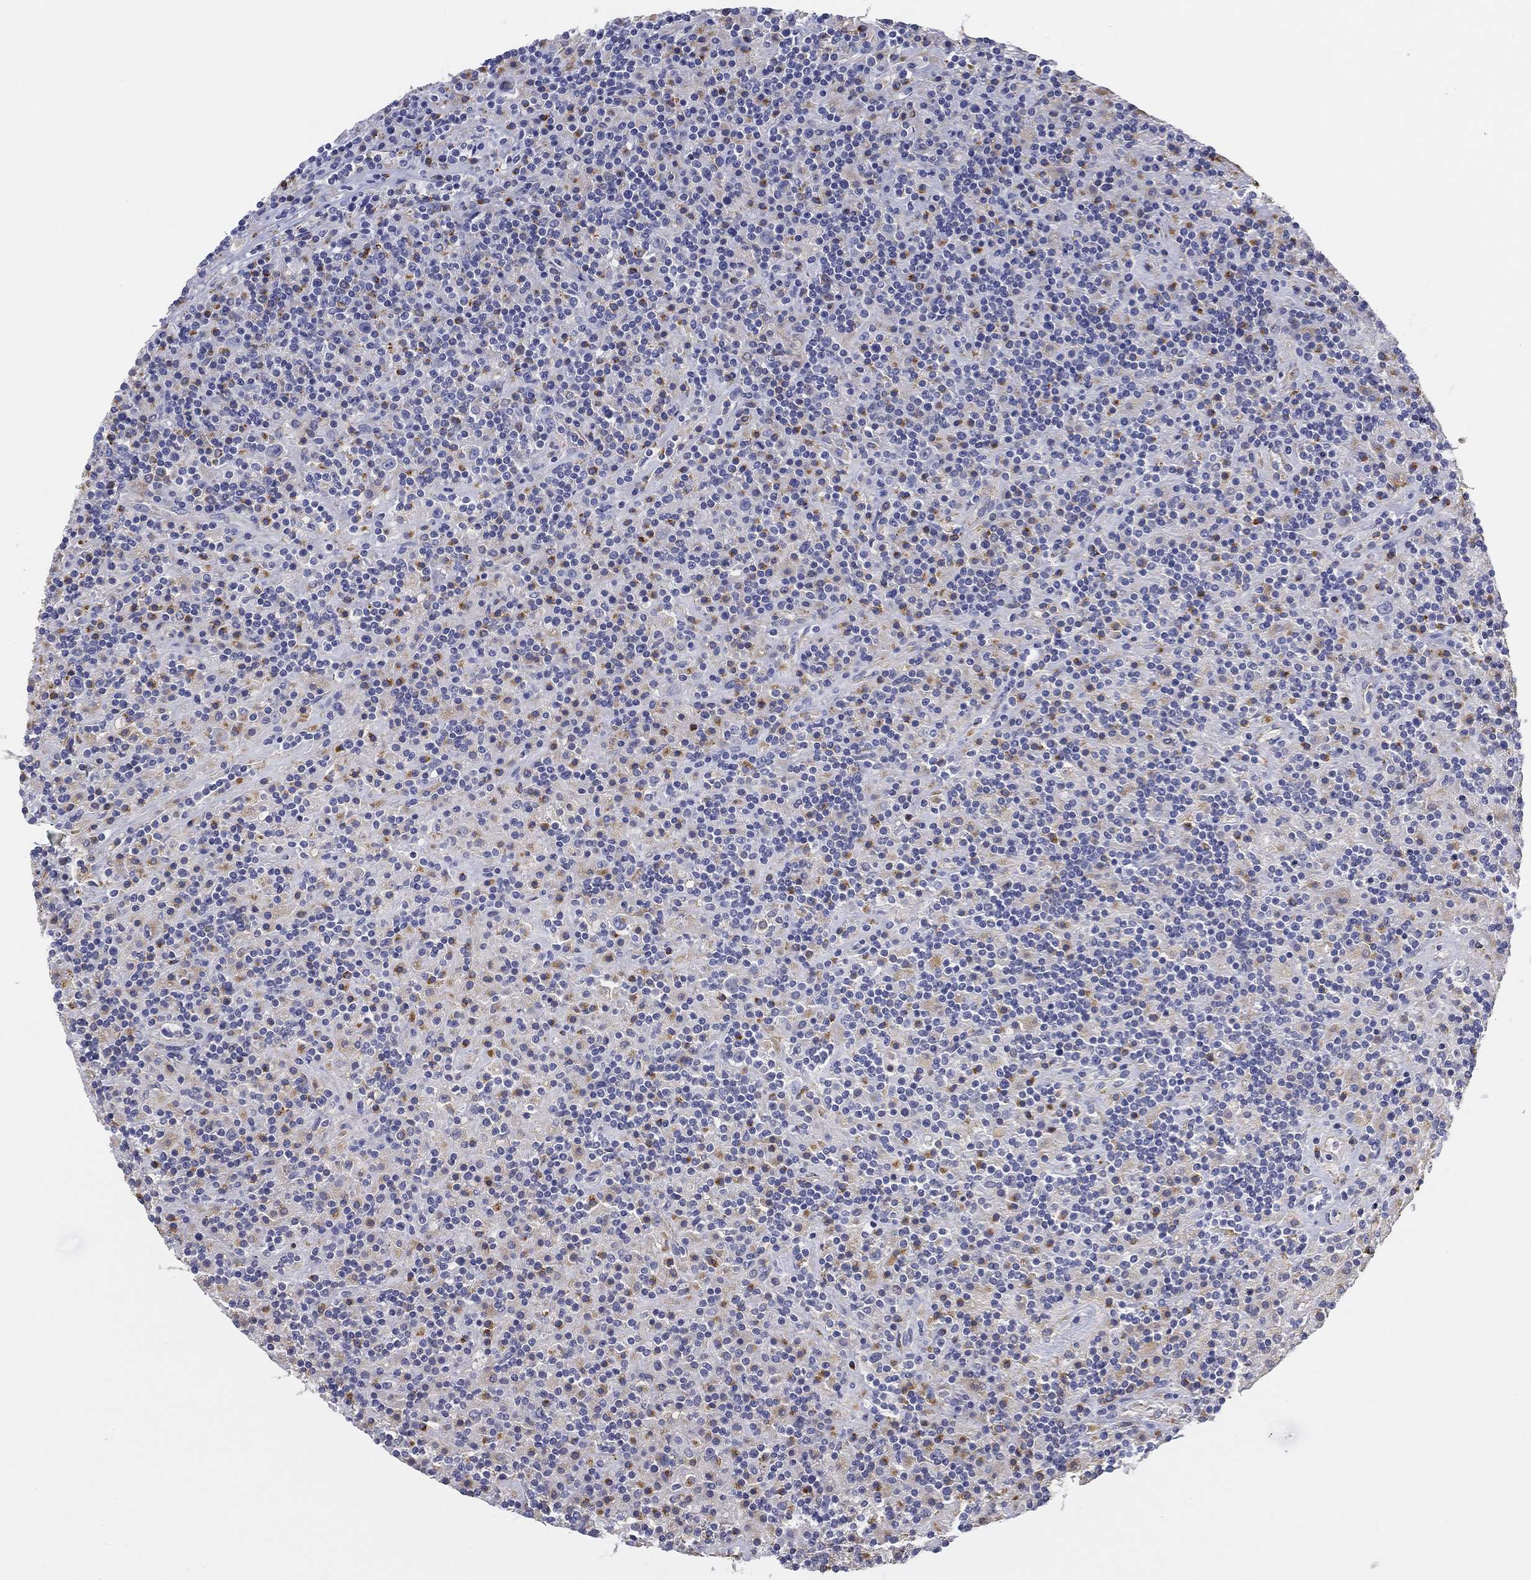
{"staining": {"intensity": "moderate", "quantity": "<25%", "location": "cytoplasmic/membranous"}, "tissue": "lymphoma", "cell_type": "Tumor cells", "image_type": "cancer", "snomed": [{"axis": "morphology", "description": "Hodgkin's disease, NOS"}, {"axis": "topography", "description": "Lymph node"}], "caption": "The immunohistochemical stain highlights moderate cytoplasmic/membranous positivity in tumor cells of Hodgkin's disease tissue.", "gene": "NPC2", "patient": {"sex": "male", "age": 70}}